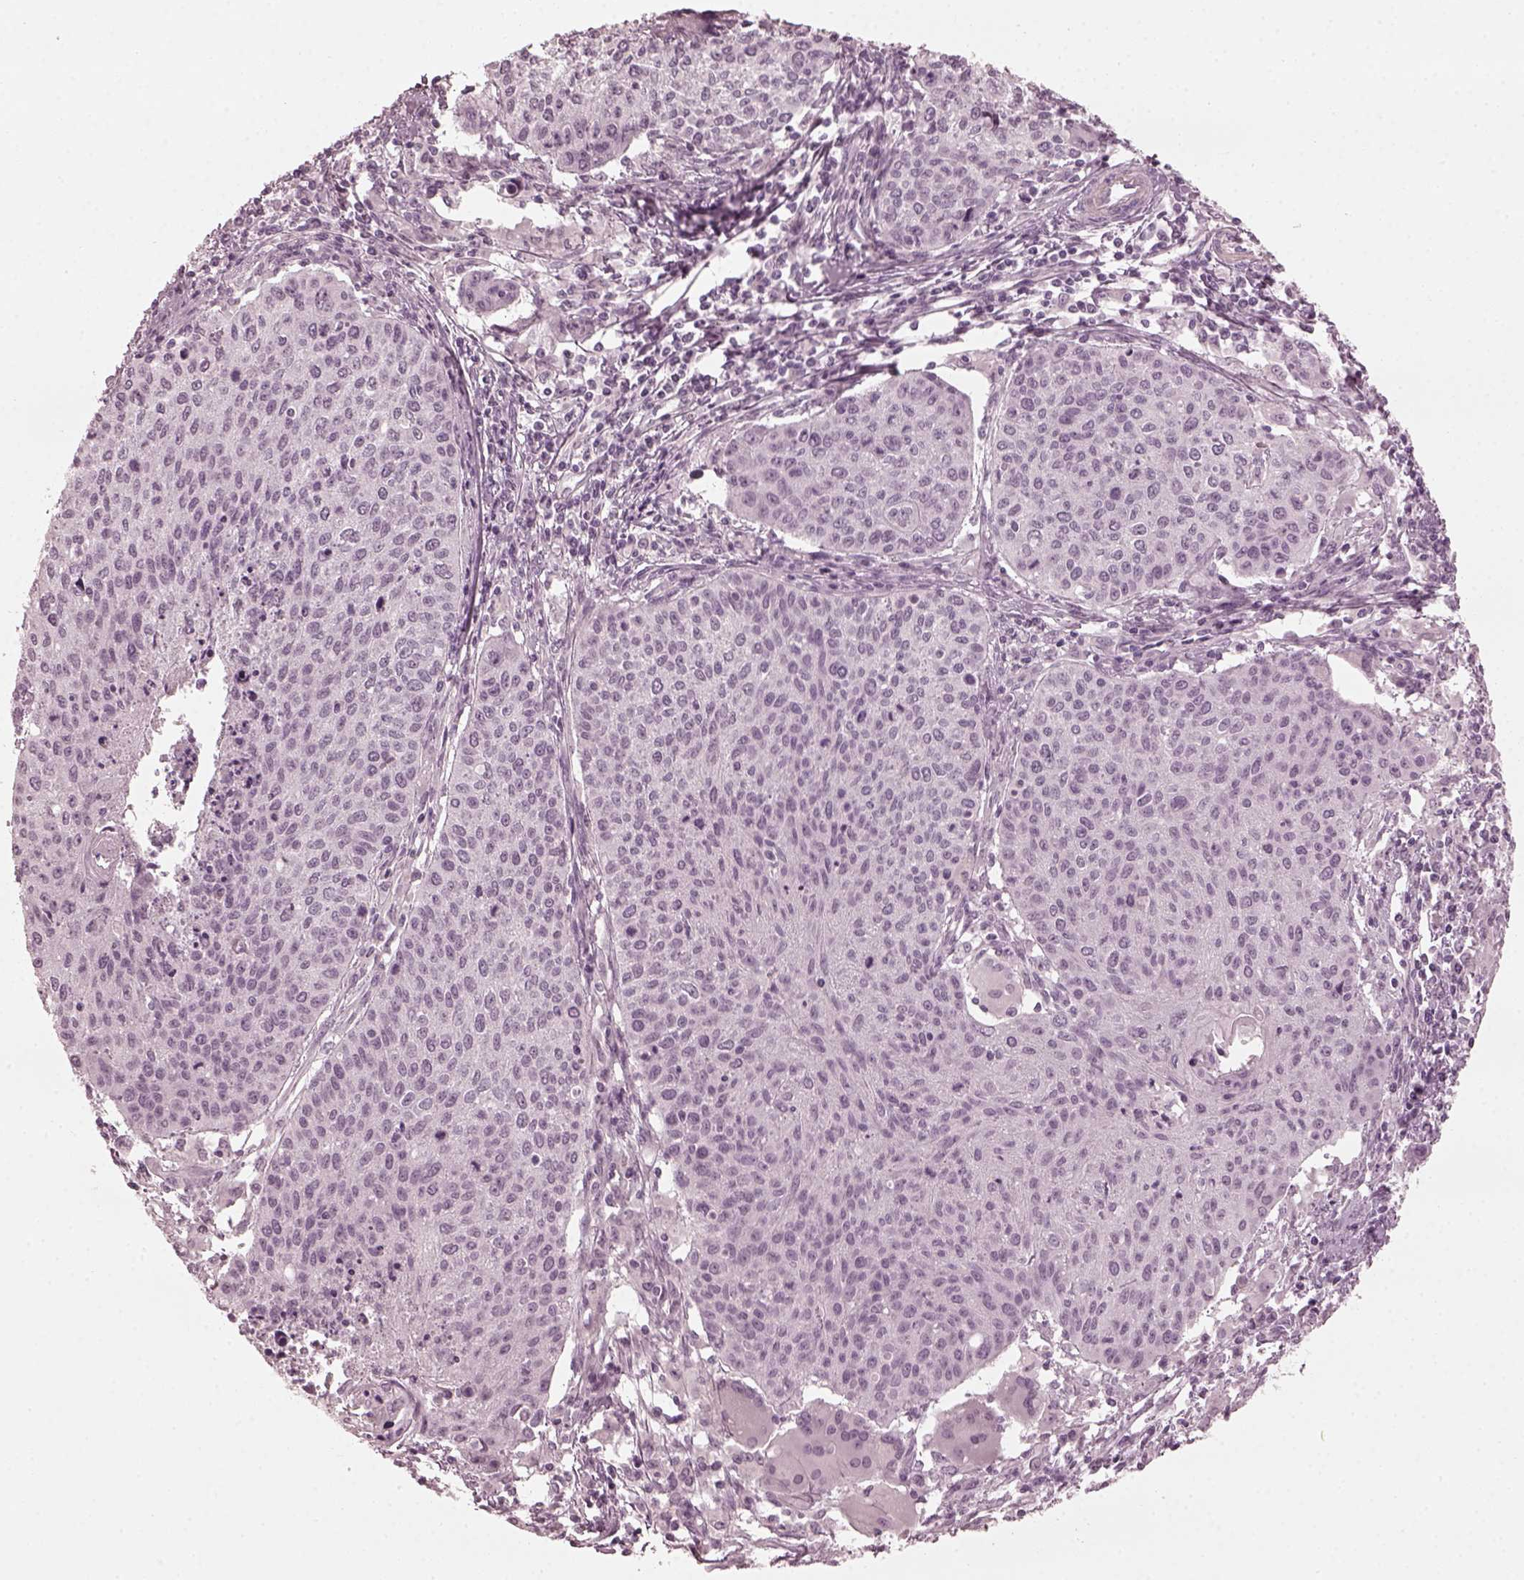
{"staining": {"intensity": "negative", "quantity": "none", "location": "none"}, "tissue": "cervical cancer", "cell_type": "Tumor cells", "image_type": "cancer", "snomed": [{"axis": "morphology", "description": "Squamous cell carcinoma, NOS"}, {"axis": "topography", "description": "Cervix"}], "caption": "Cervical cancer stained for a protein using immunohistochemistry reveals no staining tumor cells.", "gene": "CCDC170", "patient": {"sex": "female", "age": 38}}